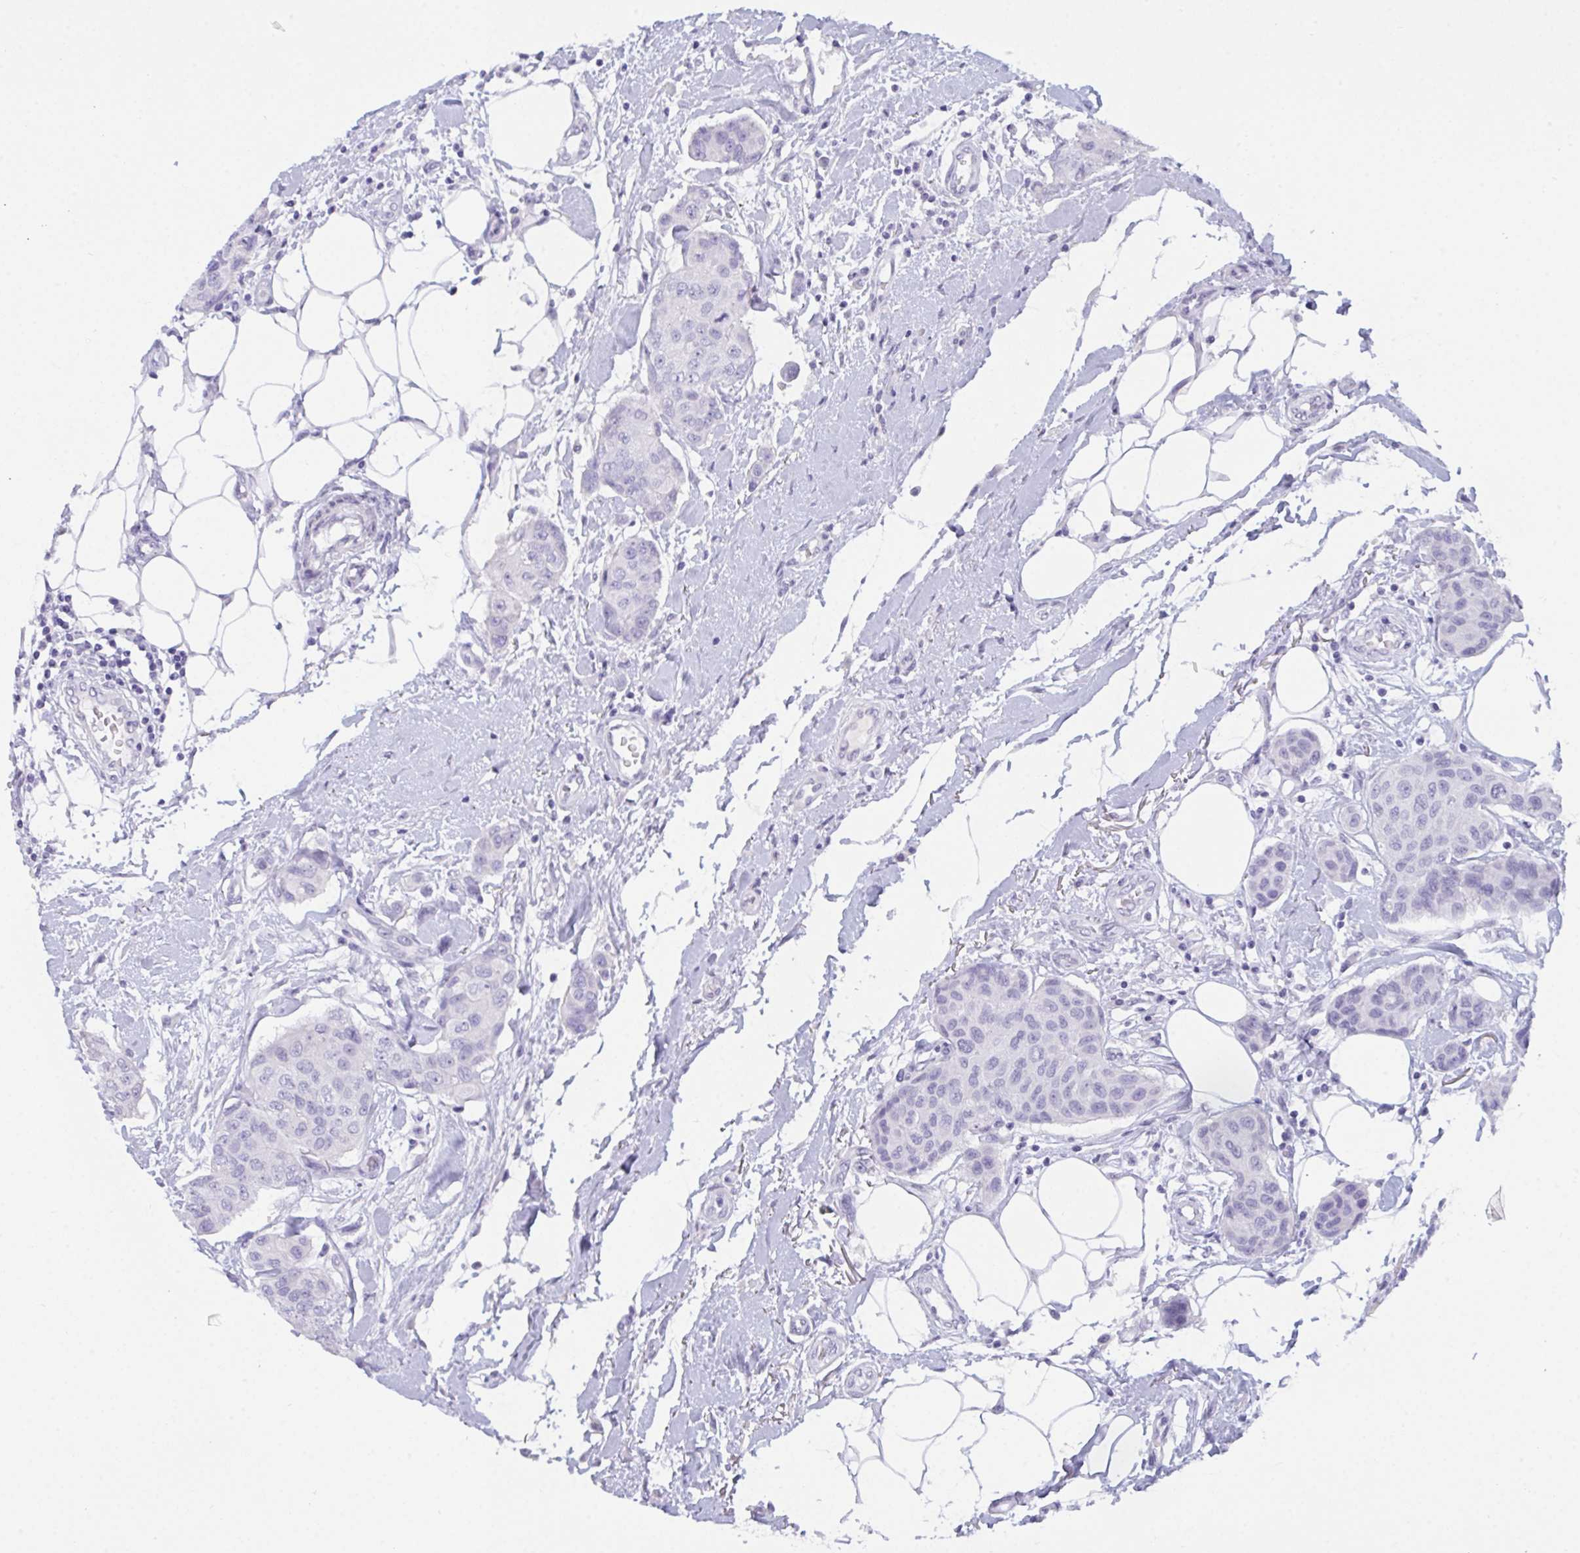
{"staining": {"intensity": "negative", "quantity": "none", "location": "none"}, "tissue": "breast cancer", "cell_type": "Tumor cells", "image_type": "cancer", "snomed": [{"axis": "morphology", "description": "Duct carcinoma"}, {"axis": "topography", "description": "Breast"}, {"axis": "topography", "description": "Lymph node"}], "caption": "Invasive ductal carcinoma (breast) stained for a protein using IHC displays no positivity tumor cells.", "gene": "PRDM9", "patient": {"sex": "female", "age": 80}}